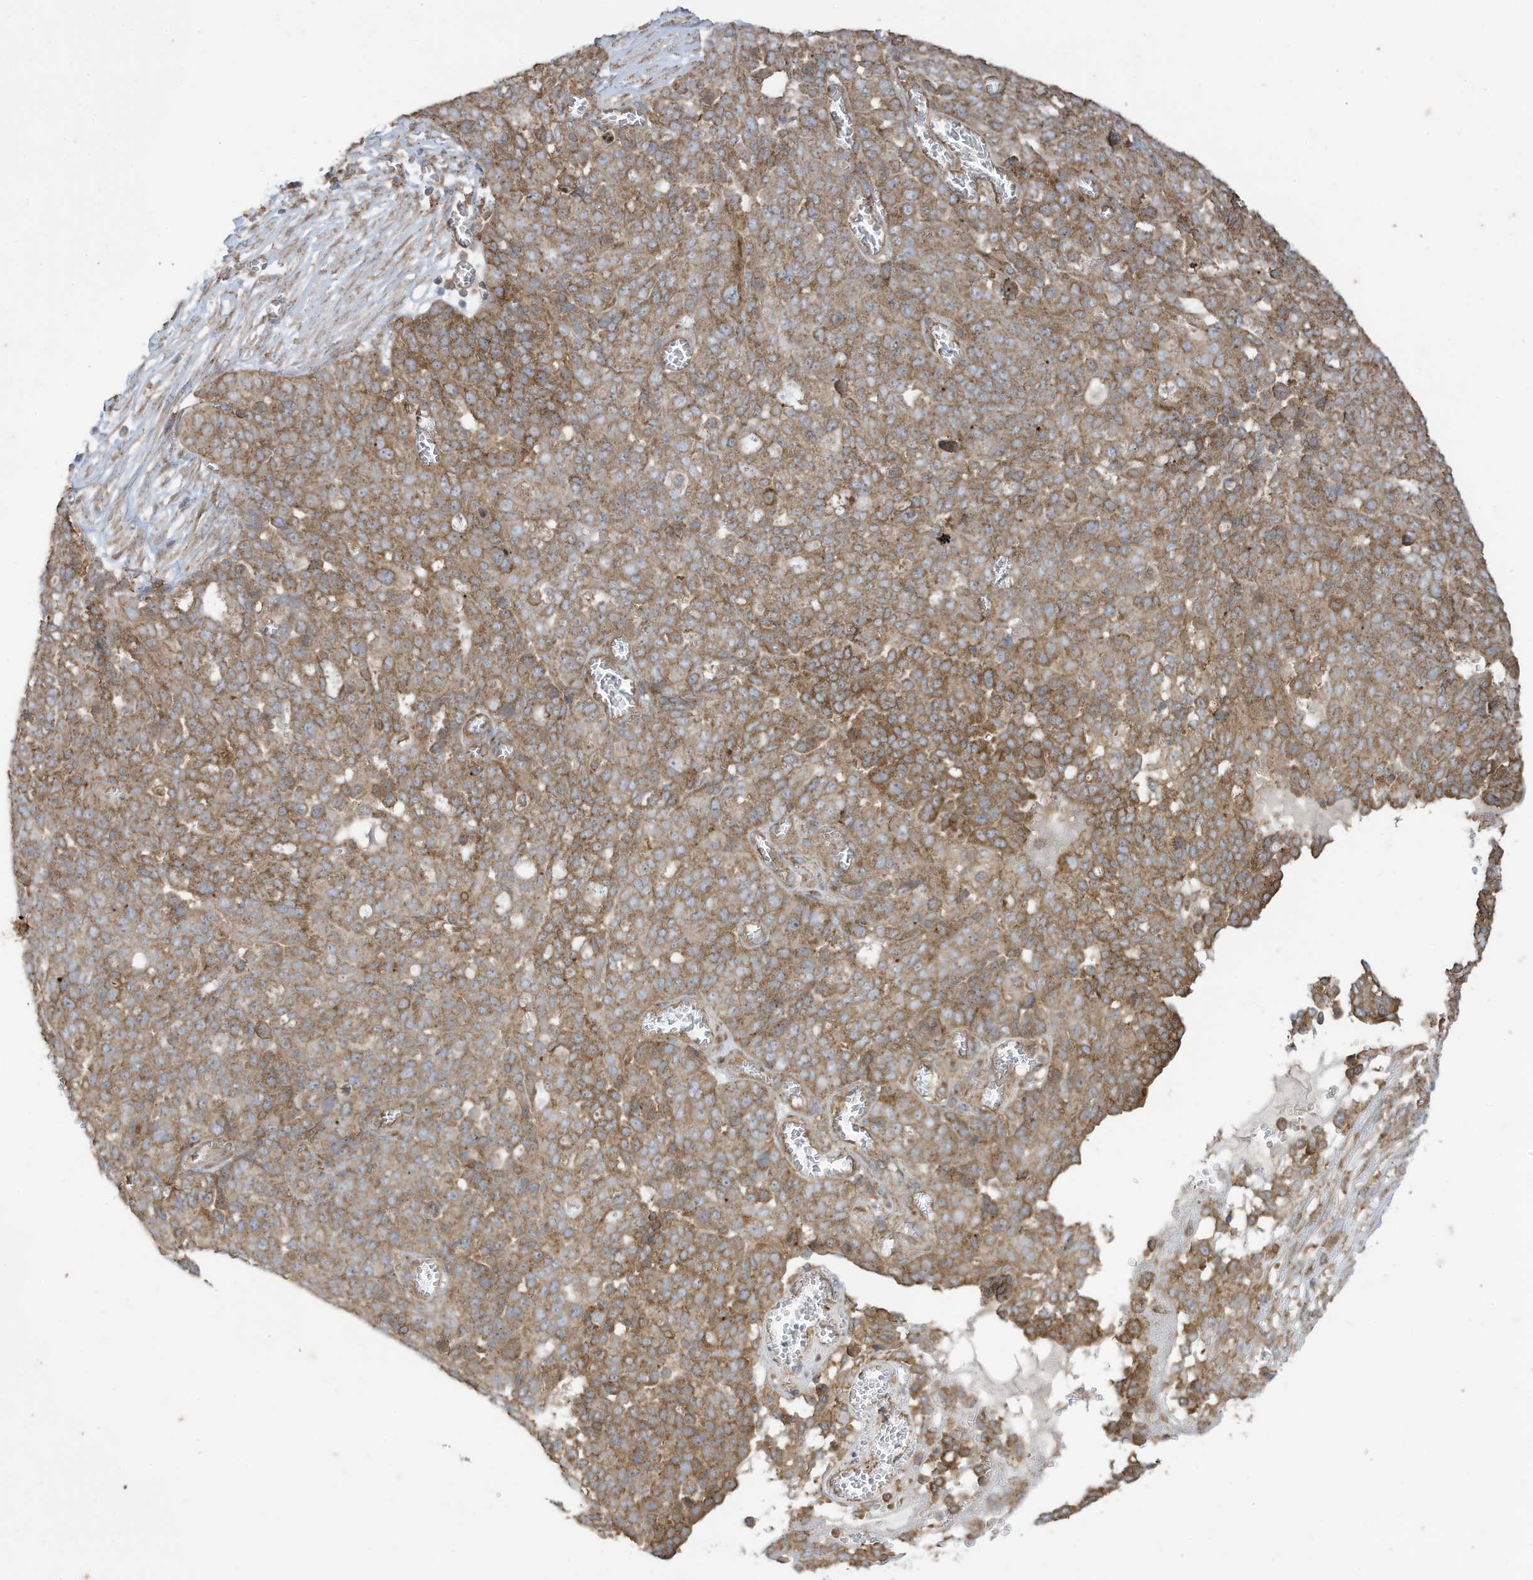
{"staining": {"intensity": "moderate", "quantity": ">75%", "location": "cytoplasmic/membranous"}, "tissue": "ovarian cancer", "cell_type": "Tumor cells", "image_type": "cancer", "snomed": [{"axis": "morphology", "description": "Cystadenocarcinoma, serous, NOS"}, {"axis": "topography", "description": "Soft tissue"}, {"axis": "topography", "description": "Ovary"}], "caption": "Moderate cytoplasmic/membranous staining is identified in approximately >75% of tumor cells in serous cystadenocarcinoma (ovarian).", "gene": "CGAS", "patient": {"sex": "female", "age": 57}}